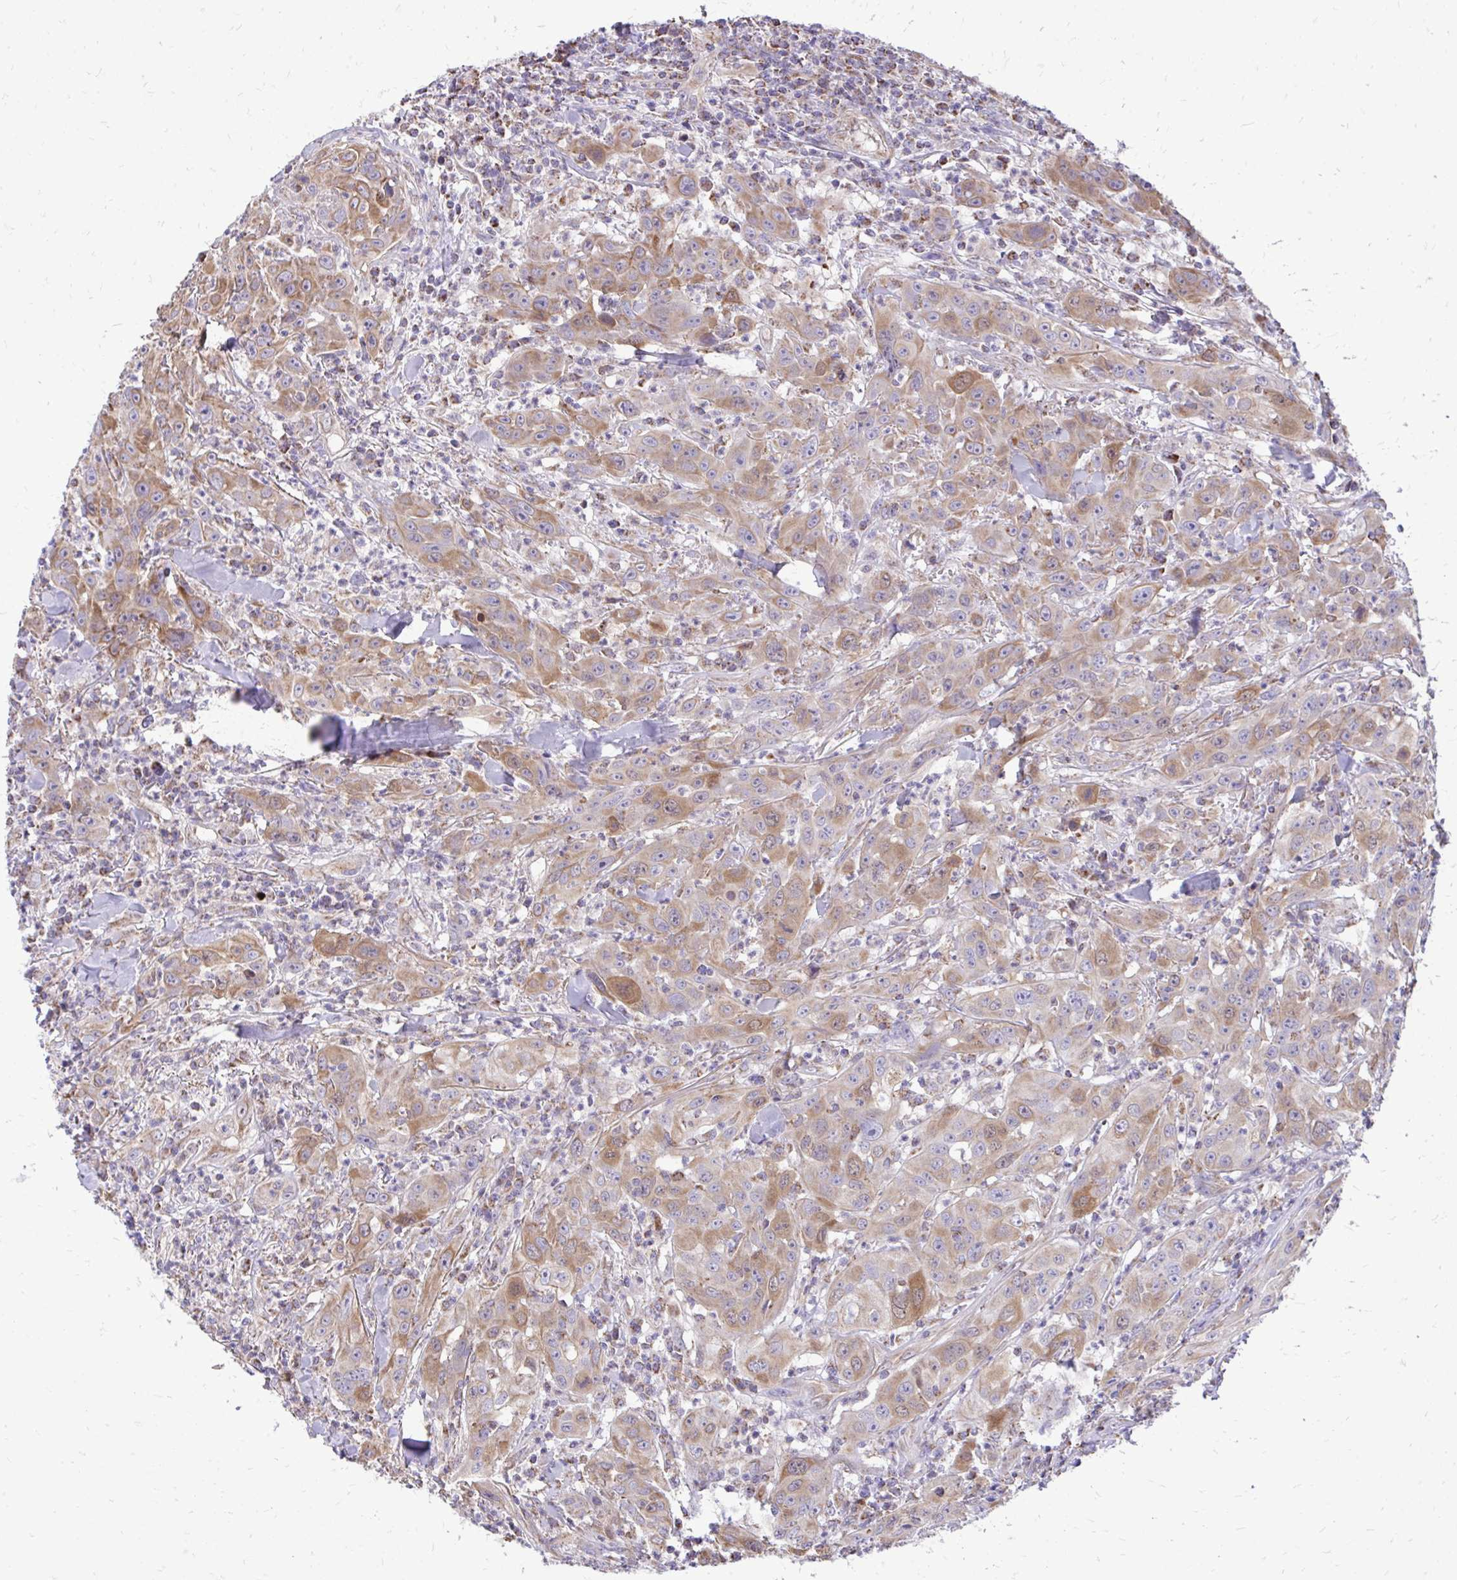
{"staining": {"intensity": "moderate", "quantity": ">75%", "location": "cytoplasmic/membranous"}, "tissue": "head and neck cancer", "cell_type": "Tumor cells", "image_type": "cancer", "snomed": [{"axis": "morphology", "description": "Squamous cell carcinoma, NOS"}, {"axis": "topography", "description": "Skin"}, {"axis": "topography", "description": "Head-Neck"}], "caption": "DAB (3,3'-diaminobenzidine) immunohistochemical staining of squamous cell carcinoma (head and neck) demonstrates moderate cytoplasmic/membranous protein staining in about >75% of tumor cells. The staining was performed using DAB (3,3'-diaminobenzidine), with brown indicating positive protein expression. Nuclei are stained blue with hematoxylin.", "gene": "UBE2C", "patient": {"sex": "male", "age": 80}}